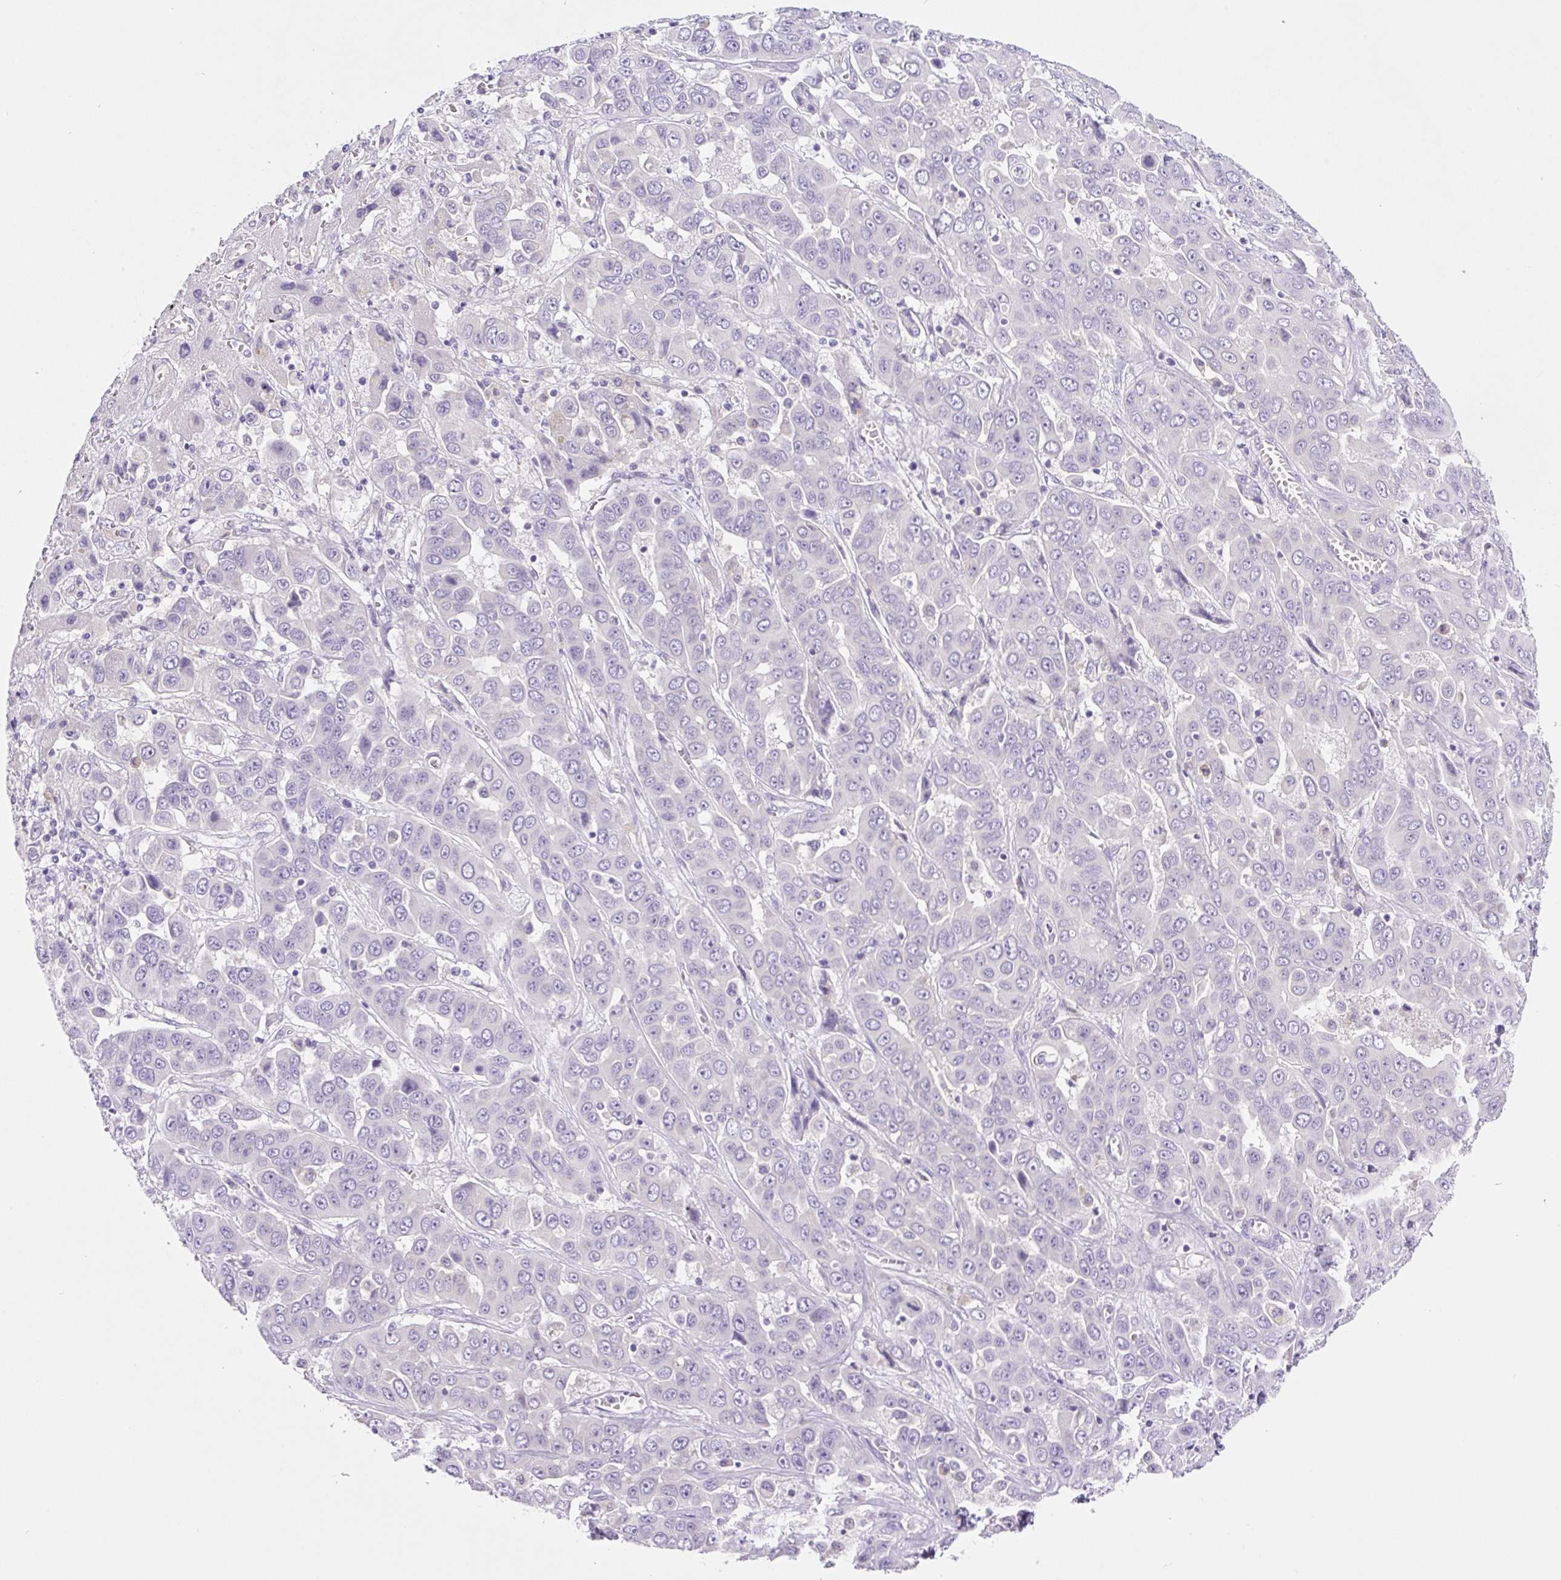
{"staining": {"intensity": "negative", "quantity": "none", "location": "none"}, "tissue": "liver cancer", "cell_type": "Tumor cells", "image_type": "cancer", "snomed": [{"axis": "morphology", "description": "Cholangiocarcinoma"}, {"axis": "topography", "description": "Liver"}], "caption": "DAB immunohistochemical staining of liver cancer (cholangiocarcinoma) displays no significant positivity in tumor cells.", "gene": "CAMK2B", "patient": {"sex": "female", "age": 52}}